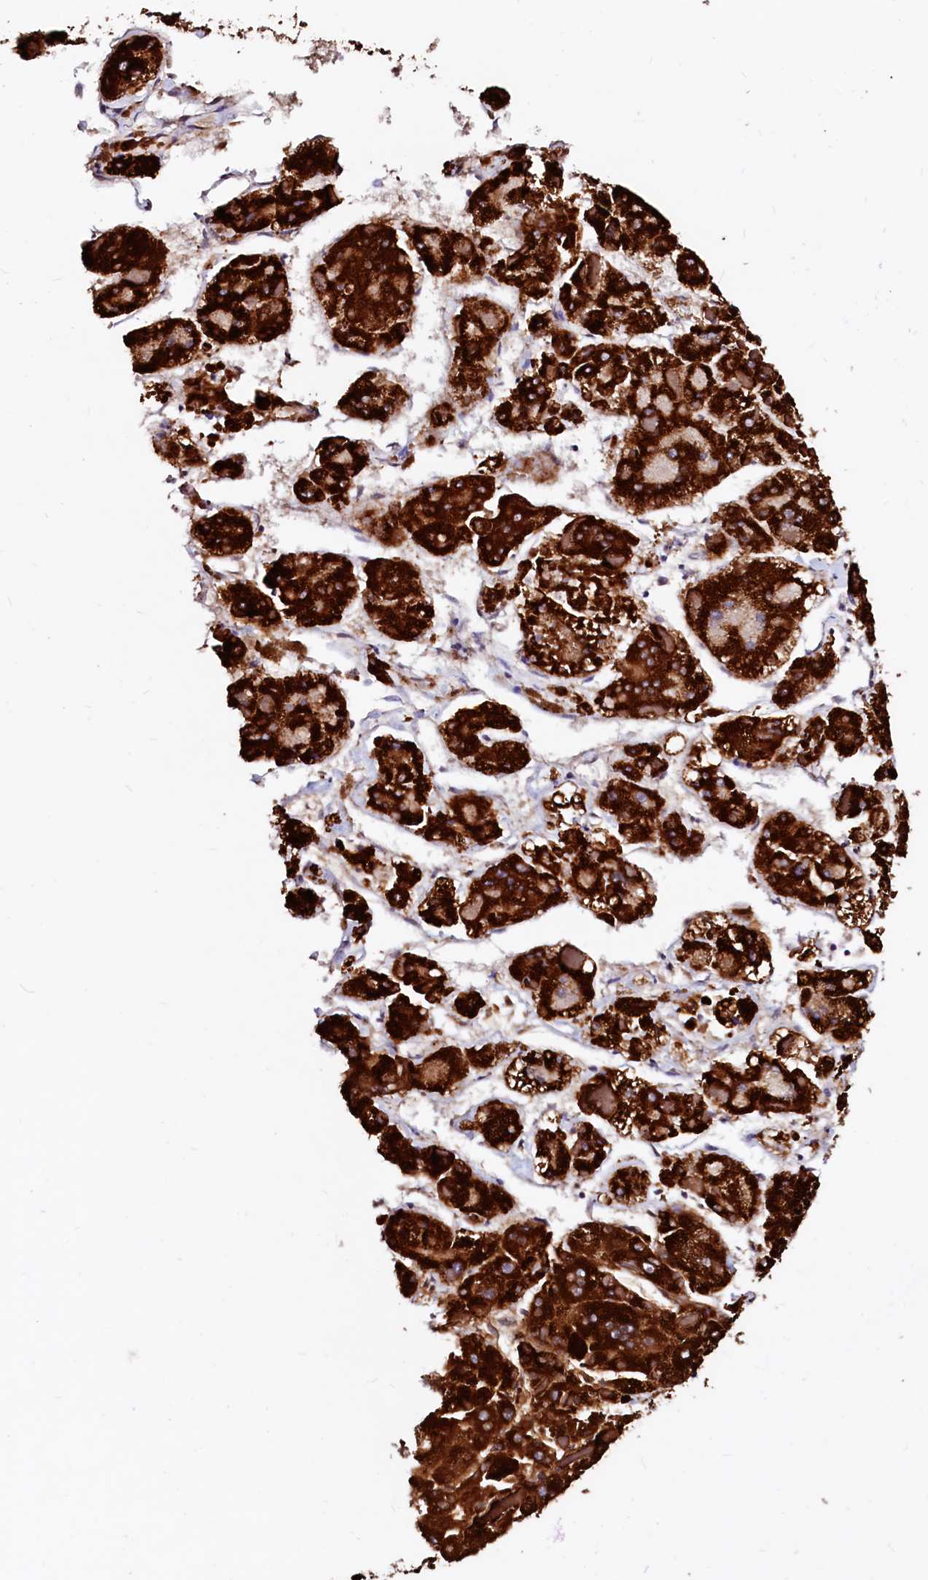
{"staining": {"intensity": "strong", "quantity": ">75%", "location": "cytoplasmic/membranous"}, "tissue": "liver cancer", "cell_type": "Tumor cells", "image_type": "cancer", "snomed": [{"axis": "morphology", "description": "Carcinoma, Hepatocellular, NOS"}, {"axis": "topography", "description": "Liver"}], "caption": "Immunohistochemical staining of human hepatocellular carcinoma (liver) shows high levels of strong cytoplasmic/membranous expression in about >75% of tumor cells.", "gene": "MAOB", "patient": {"sex": "female", "age": 73}}